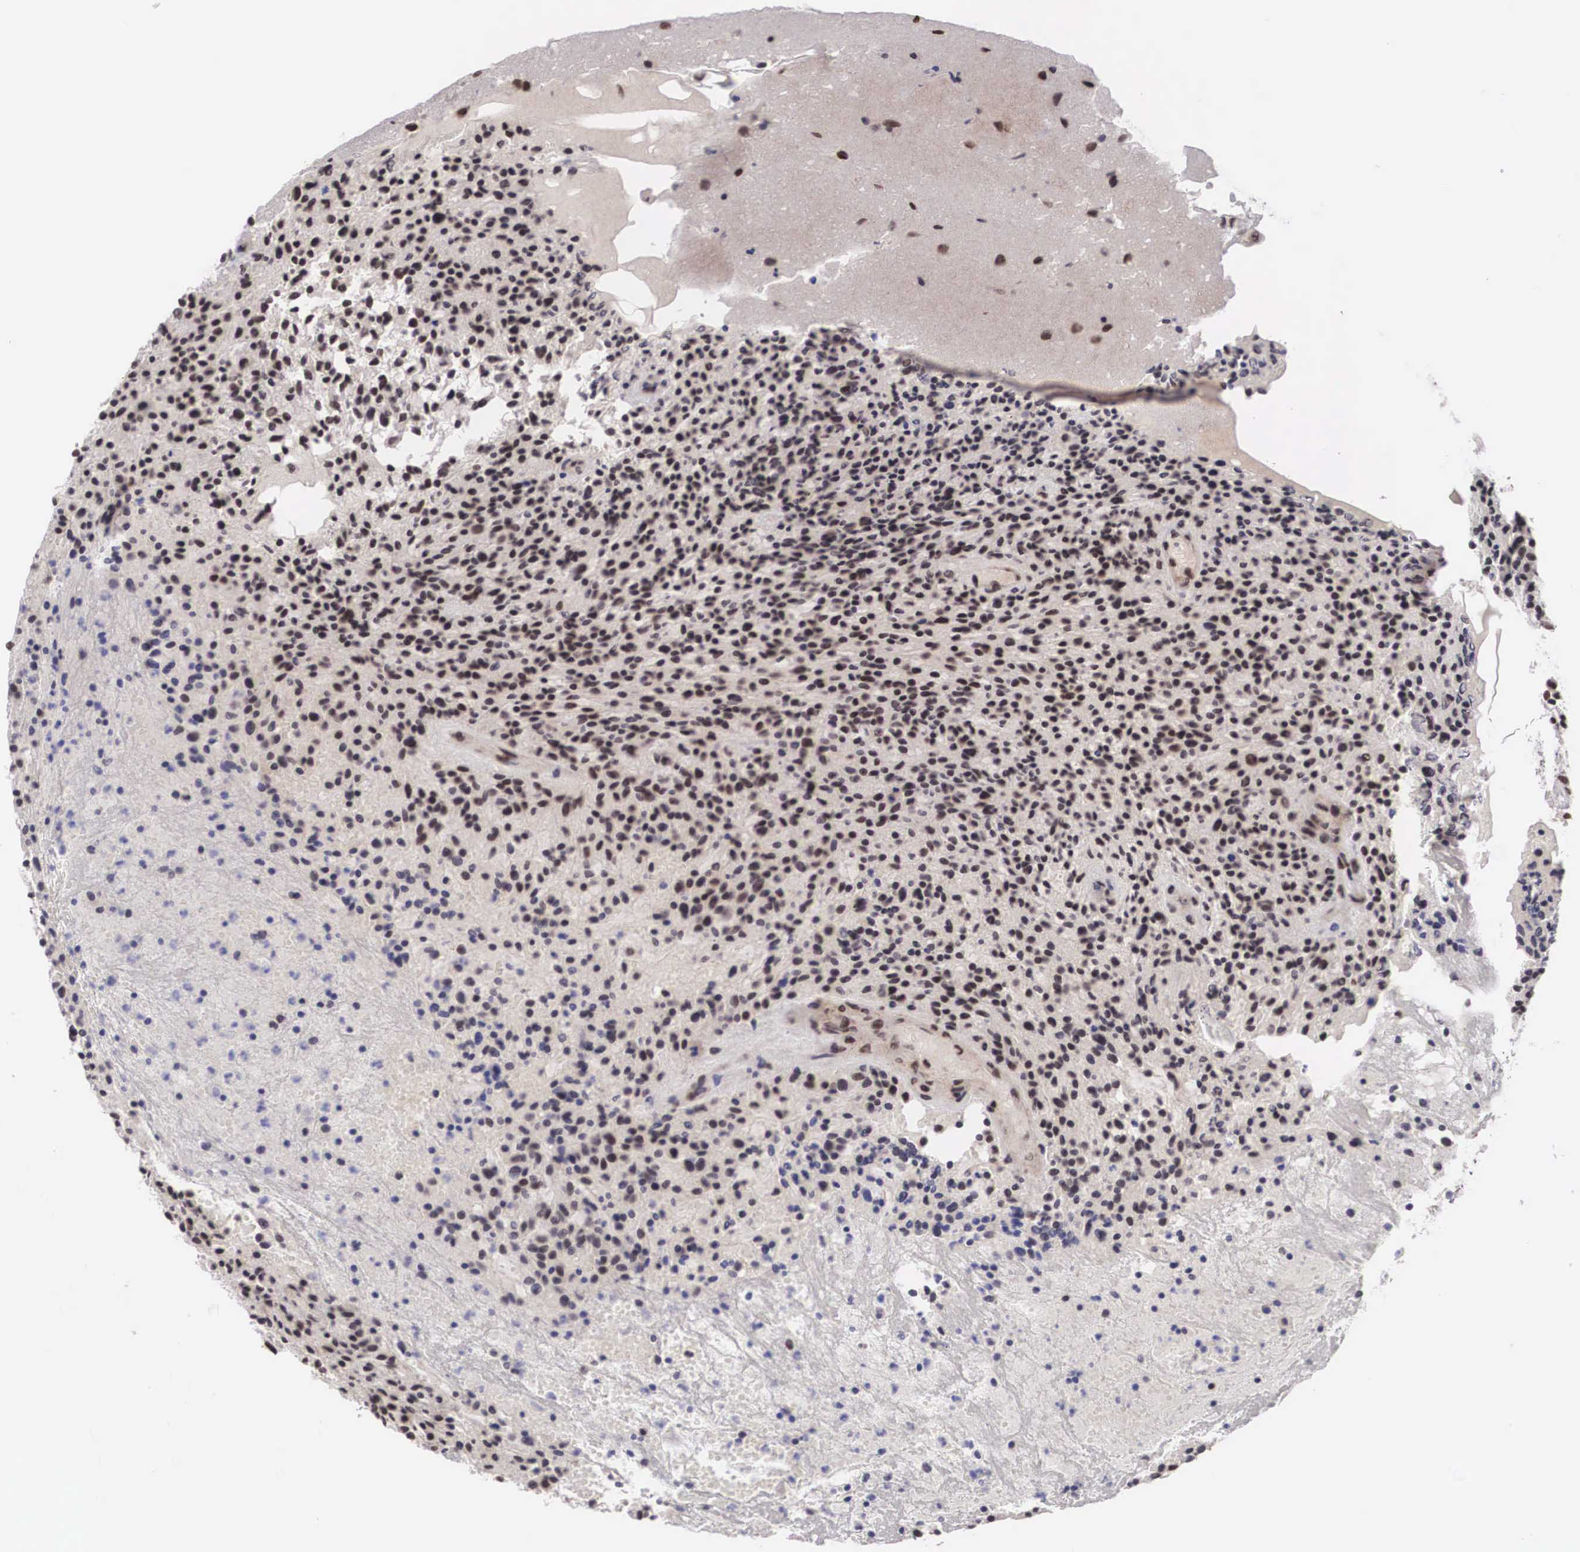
{"staining": {"intensity": "negative", "quantity": "none", "location": "none"}, "tissue": "glioma", "cell_type": "Tumor cells", "image_type": "cancer", "snomed": [{"axis": "morphology", "description": "Glioma, malignant, High grade"}, {"axis": "topography", "description": "Brain"}], "caption": "A histopathology image of high-grade glioma (malignant) stained for a protein shows no brown staining in tumor cells.", "gene": "HTATSF1", "patient": {"sex": "female", "age": 13}}